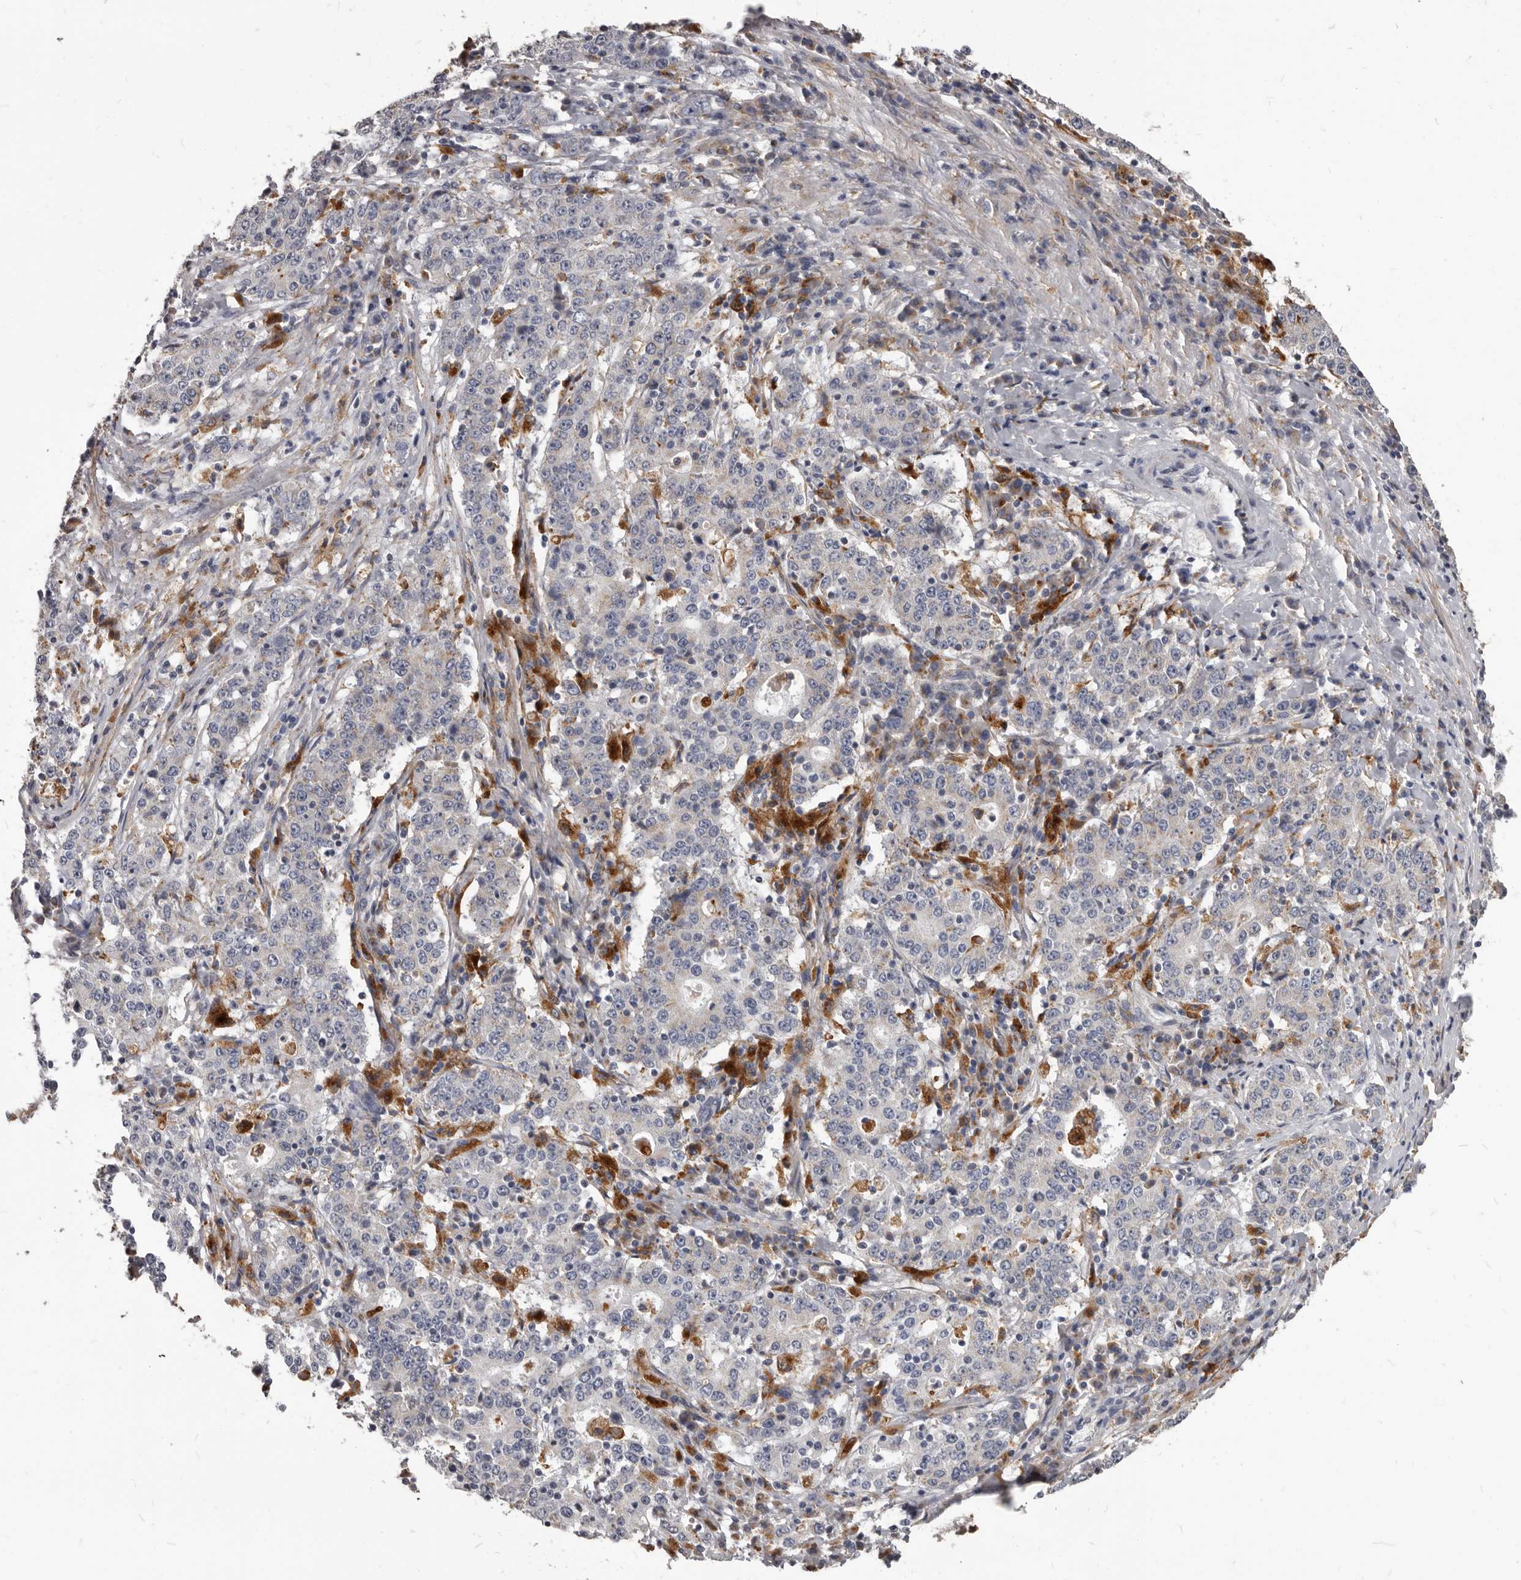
{"staining": {"intensity": "negative", "quantity": "none", "location": "none"}, "tissue": "stomach cancer", "cell_type": "Tumor cells", "image_type": "cancer", "snomed": [{"axis": "morphology", "description": "Adenocarcinoma, NOS"}, {"axis": "topography", "description": "Stomach"}], "caption": "An image of human stomach cancer (adenocarcinoma) is negative for staining in tumor cells.", "gene": "PI4K2A", "patient": {"sex": "male", "age": 59}}